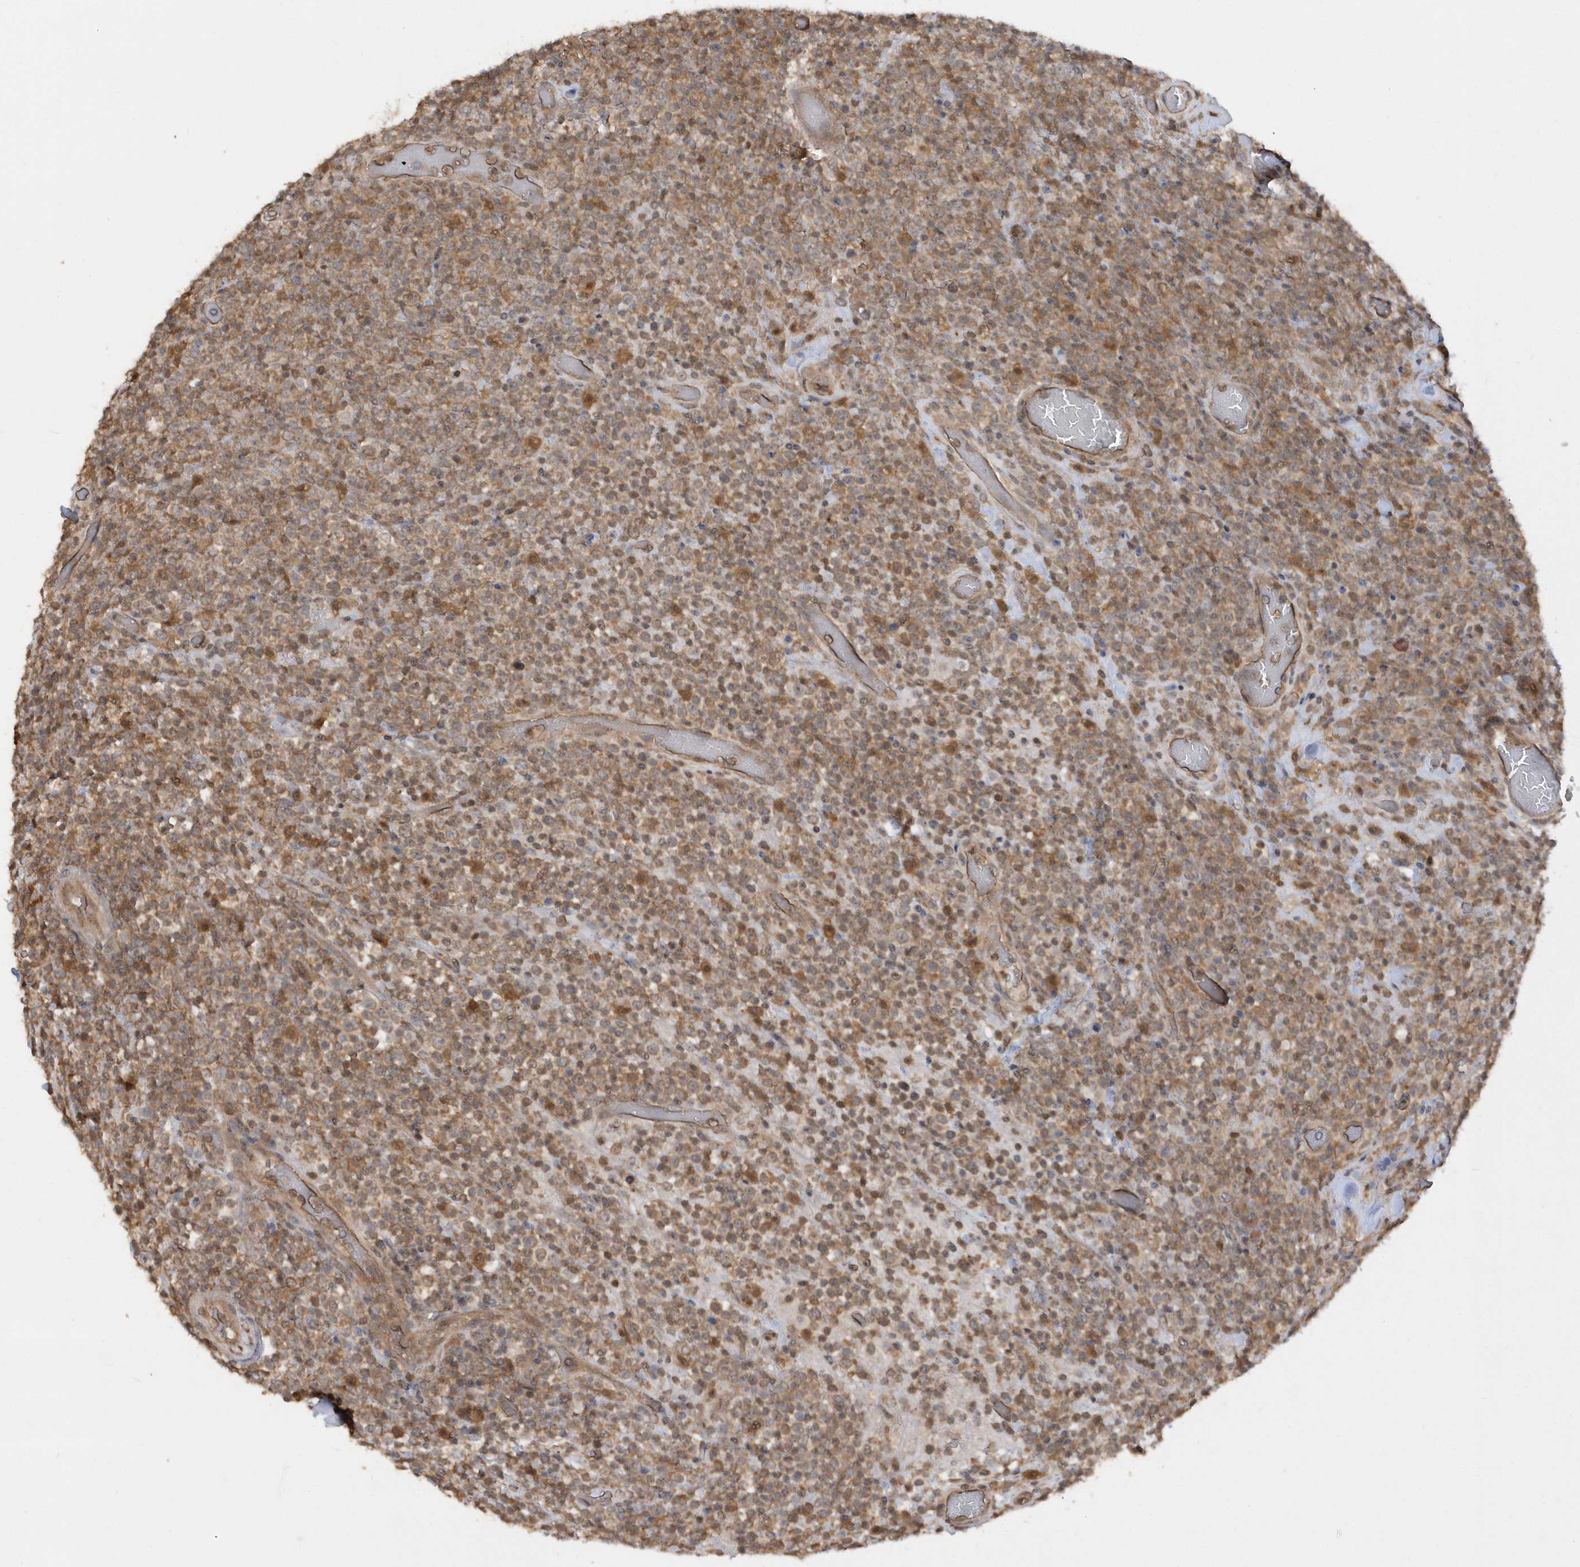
{"staining": {"intensity": "moderate", "quantity": ">75%", "location": "cytoplasmic/membranous"}, "tissue": "lymphoma", "cell_type": "Tumor cells", "image_type": "cancer", "snomed": [{"axis": "morphology", "description": "Malignant lymphoma, non-Hodgkin's type, High grade"}, {"axis": "topography", "description": "Colon"}], "caption": "This image exhibits lymphoma stained with IHC to label a protein in brown. The cytoplasmic/membranous of tumor cells show moderate positivity for the protein. Nuclei are counter-stained blue.", "gene": "RPE", "patient": {"sex": "female", "age": 53}}